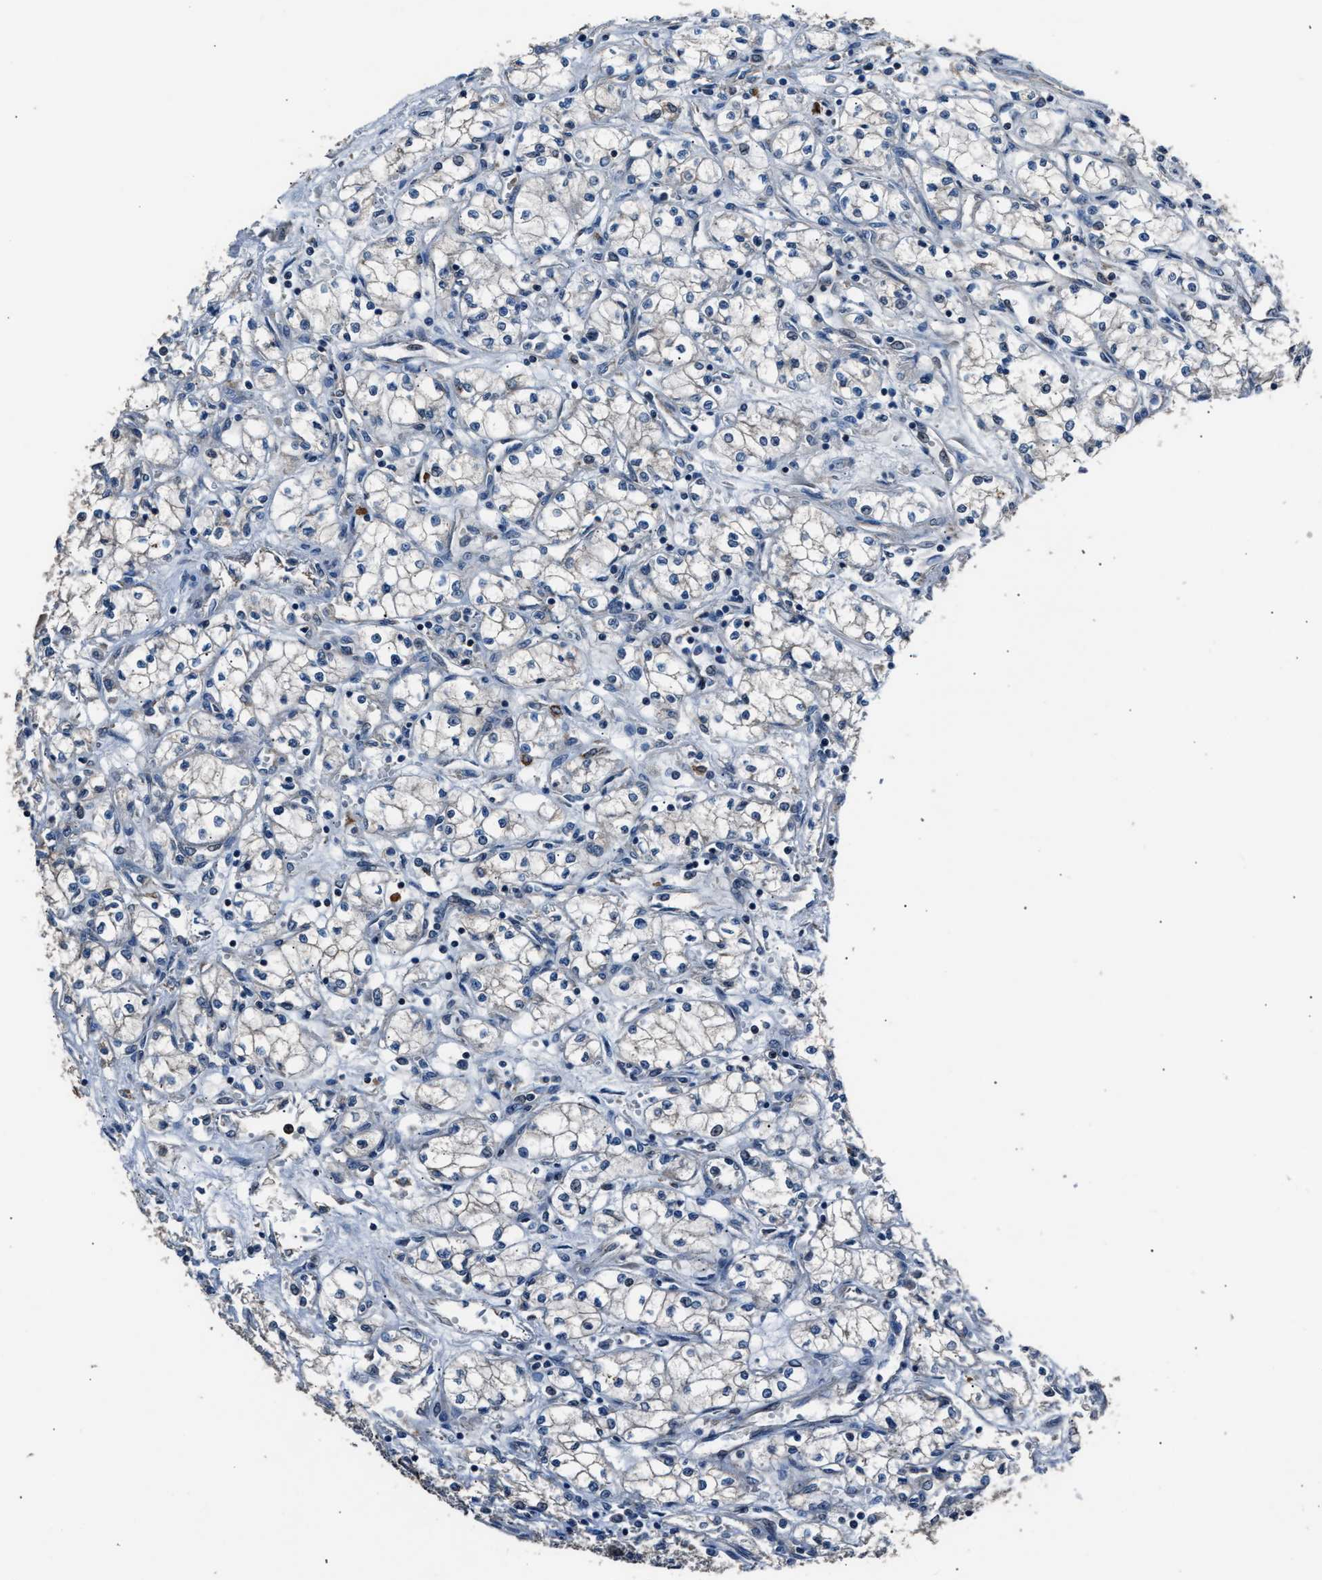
{"staining": {"intensity": "negative", "quantity": "none", "location": "none"}, "tissue": "renal cancer", "cell_type": "Tumor cells", "image_type": "cancer", "snomed": [{"axis": "morphology", "description": "Normal tissue, NOS"}, {"axis": "morphology", "description": "Adenocarcinoma, NOS"}, {"axis": "topography", "description": "Kidney"}], "caption": "Immunohistochemical staining of adenocarcinoma (renal) exhibits no significant staining in tumor cells. Brightfield microscopy of immunohistochemistry stained with DAB (3,3'-diaminobenzidine) (brown) and hematoxylin (blue), captured at high magnification.", "gene": "IMPDH2", "patient": {"sex": "male", "age": 59}}